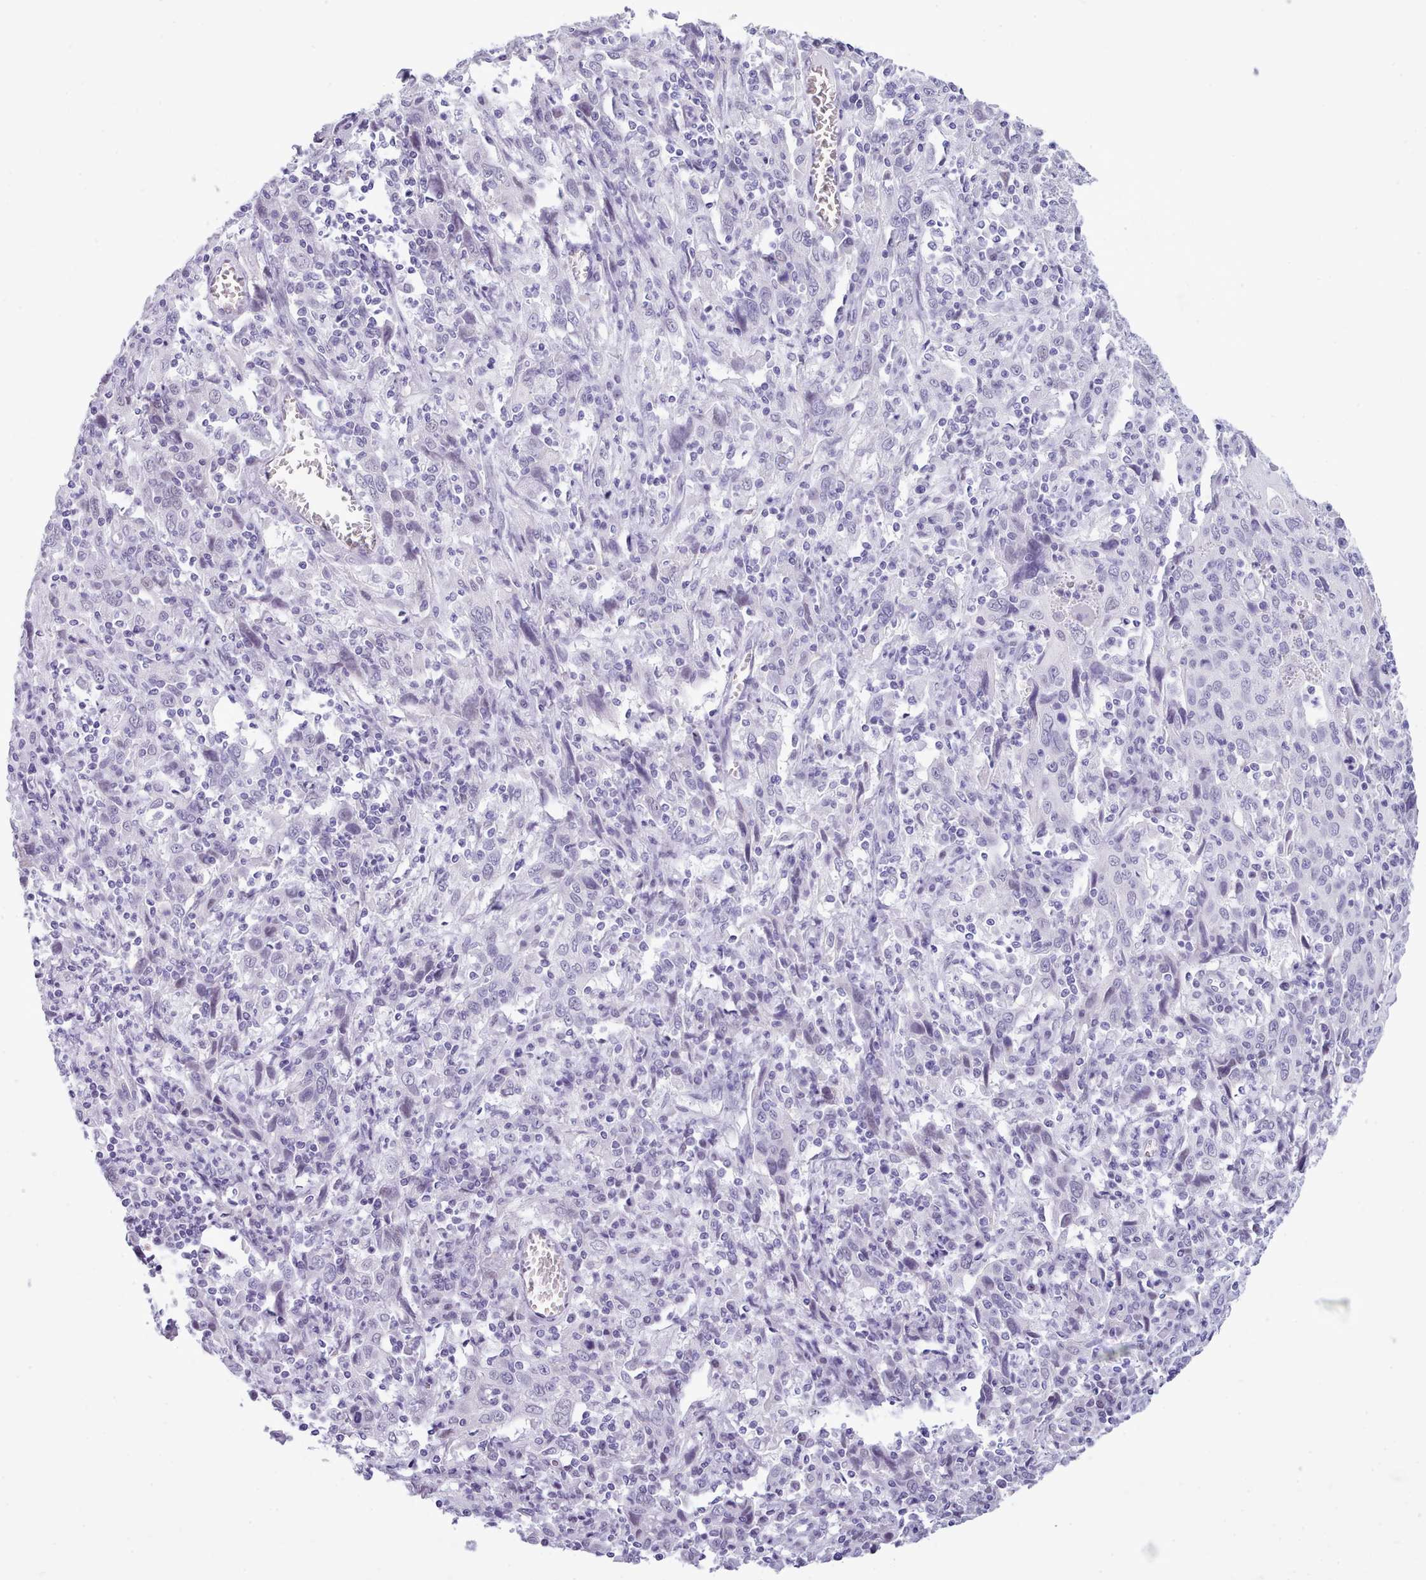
{"staining": {"intensity": "negative", "quantity": "none", "location": "none"}, "tissue": "cervical cancer", "cell_type": "Tumor cells", "image_type": "cancer", "snomed": [{"axis": "morphology", "description": "Squamous cell carcinoma, NOS"}, {"axis": "topography", "description": "Cervix"}], "caption": "This is a micrograph of immunohistochemistry staining of cervical cancer, which shows no expression in tumor cells. The staining was performed using DAB (3,3'-diaminobenzidine) to visualize the protein expression in brown, while the nuclei were stained in blue with hematoxylin (Magnification: 20x).", "gene": "FBXO48", "patient": {"sex": "female", "age": 46}}